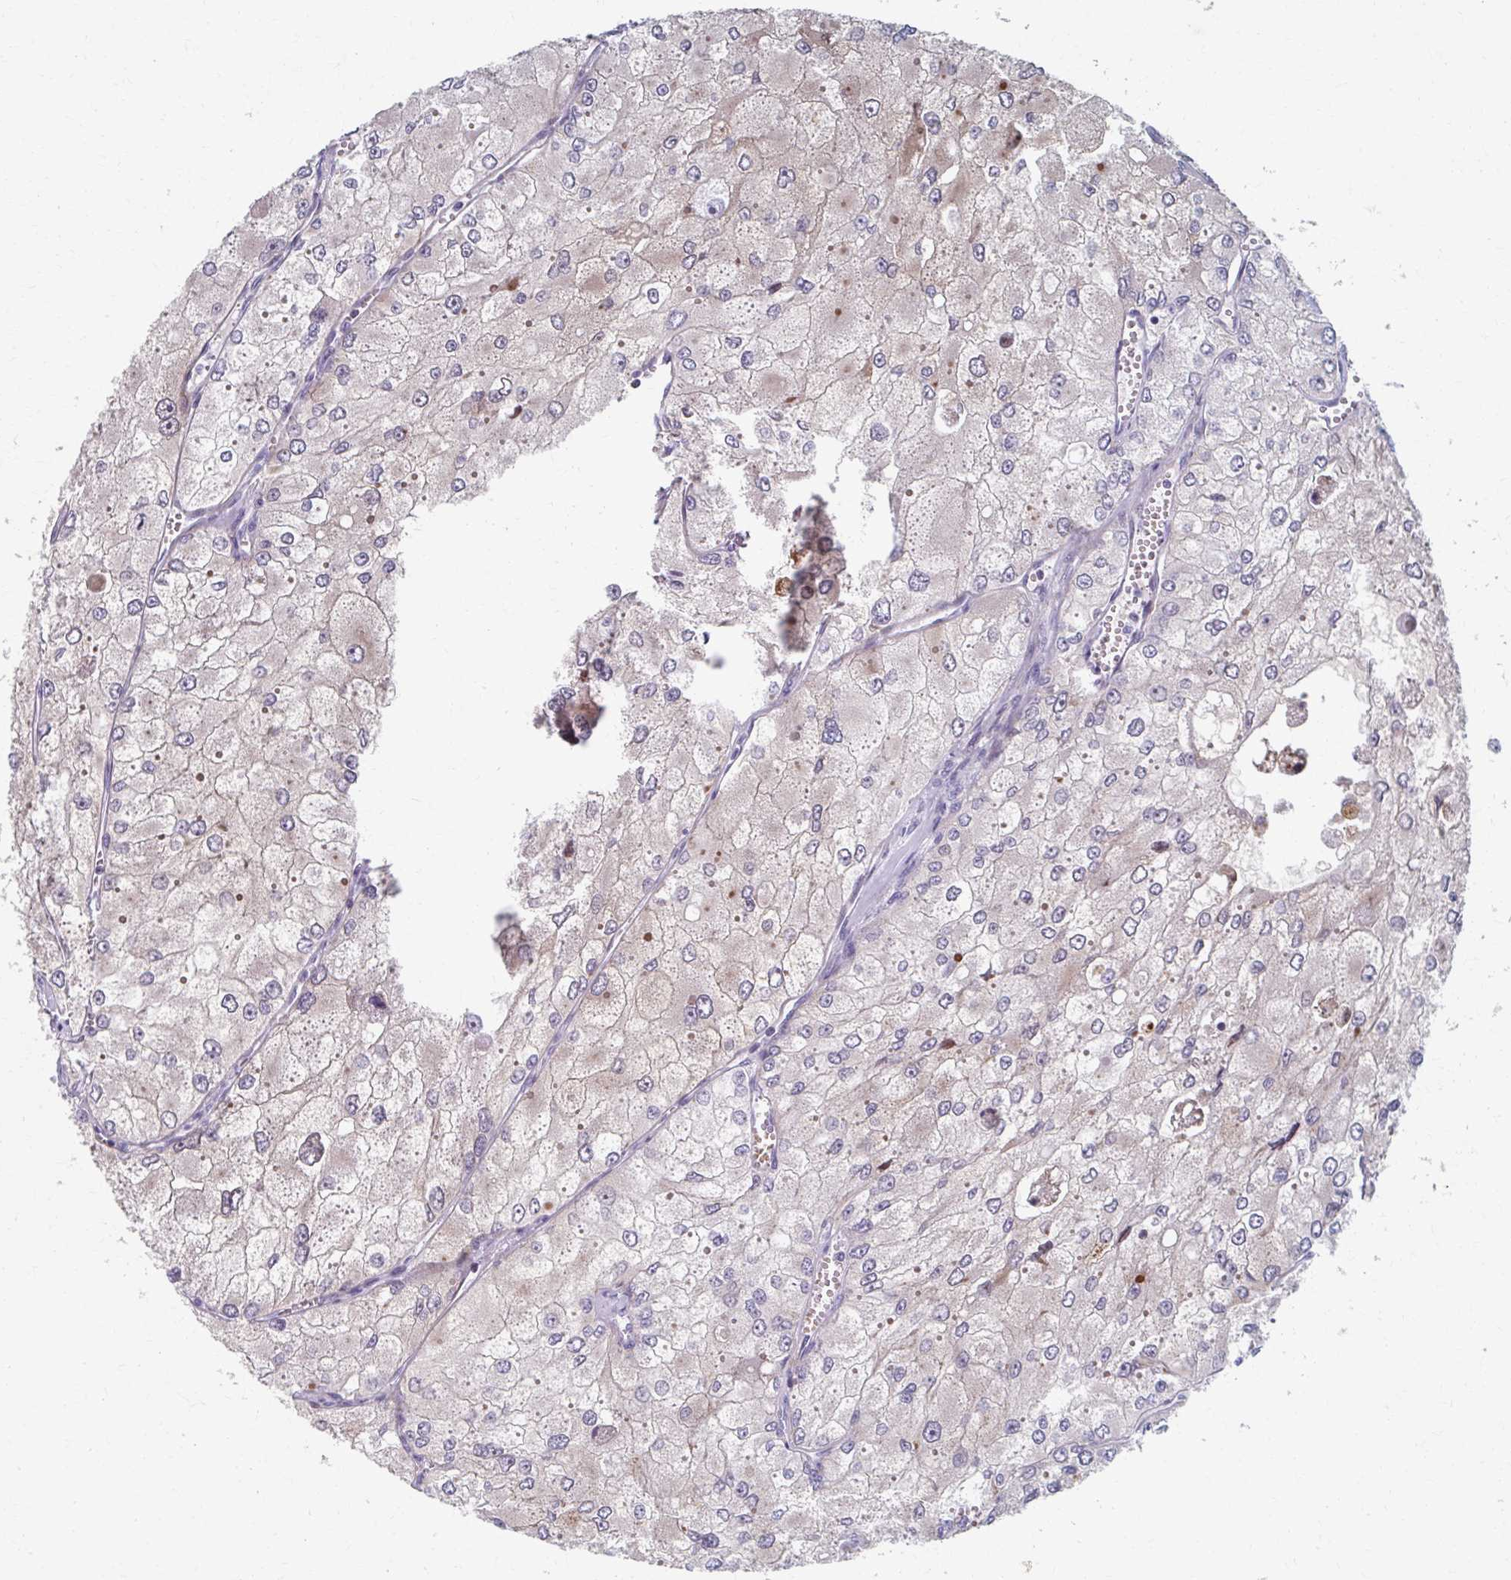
{"staining": {"intensity": "negative", "quantity": "none", "location": "none"}, "tissue": "renal cancer", "cell_type": "Tumor cells", "image_type": "cancer", "snomed": [{"axis": "morphology", "description": "Adenocarcinoma, NOS"}, {"axis": "topography", "description": "Kidney"}], "caption": "Tumor cells are negative for protein expression in human renal cancer. The staining was performed using DAB (3,3'-diaminobenzidine) to visualize the protein expression in brown, while the nuclei were stained in blue with hematoxylin (Magnification: 20x).", "gene": "ABHD16B", "patient": {"sex": "female", "age": 70}}